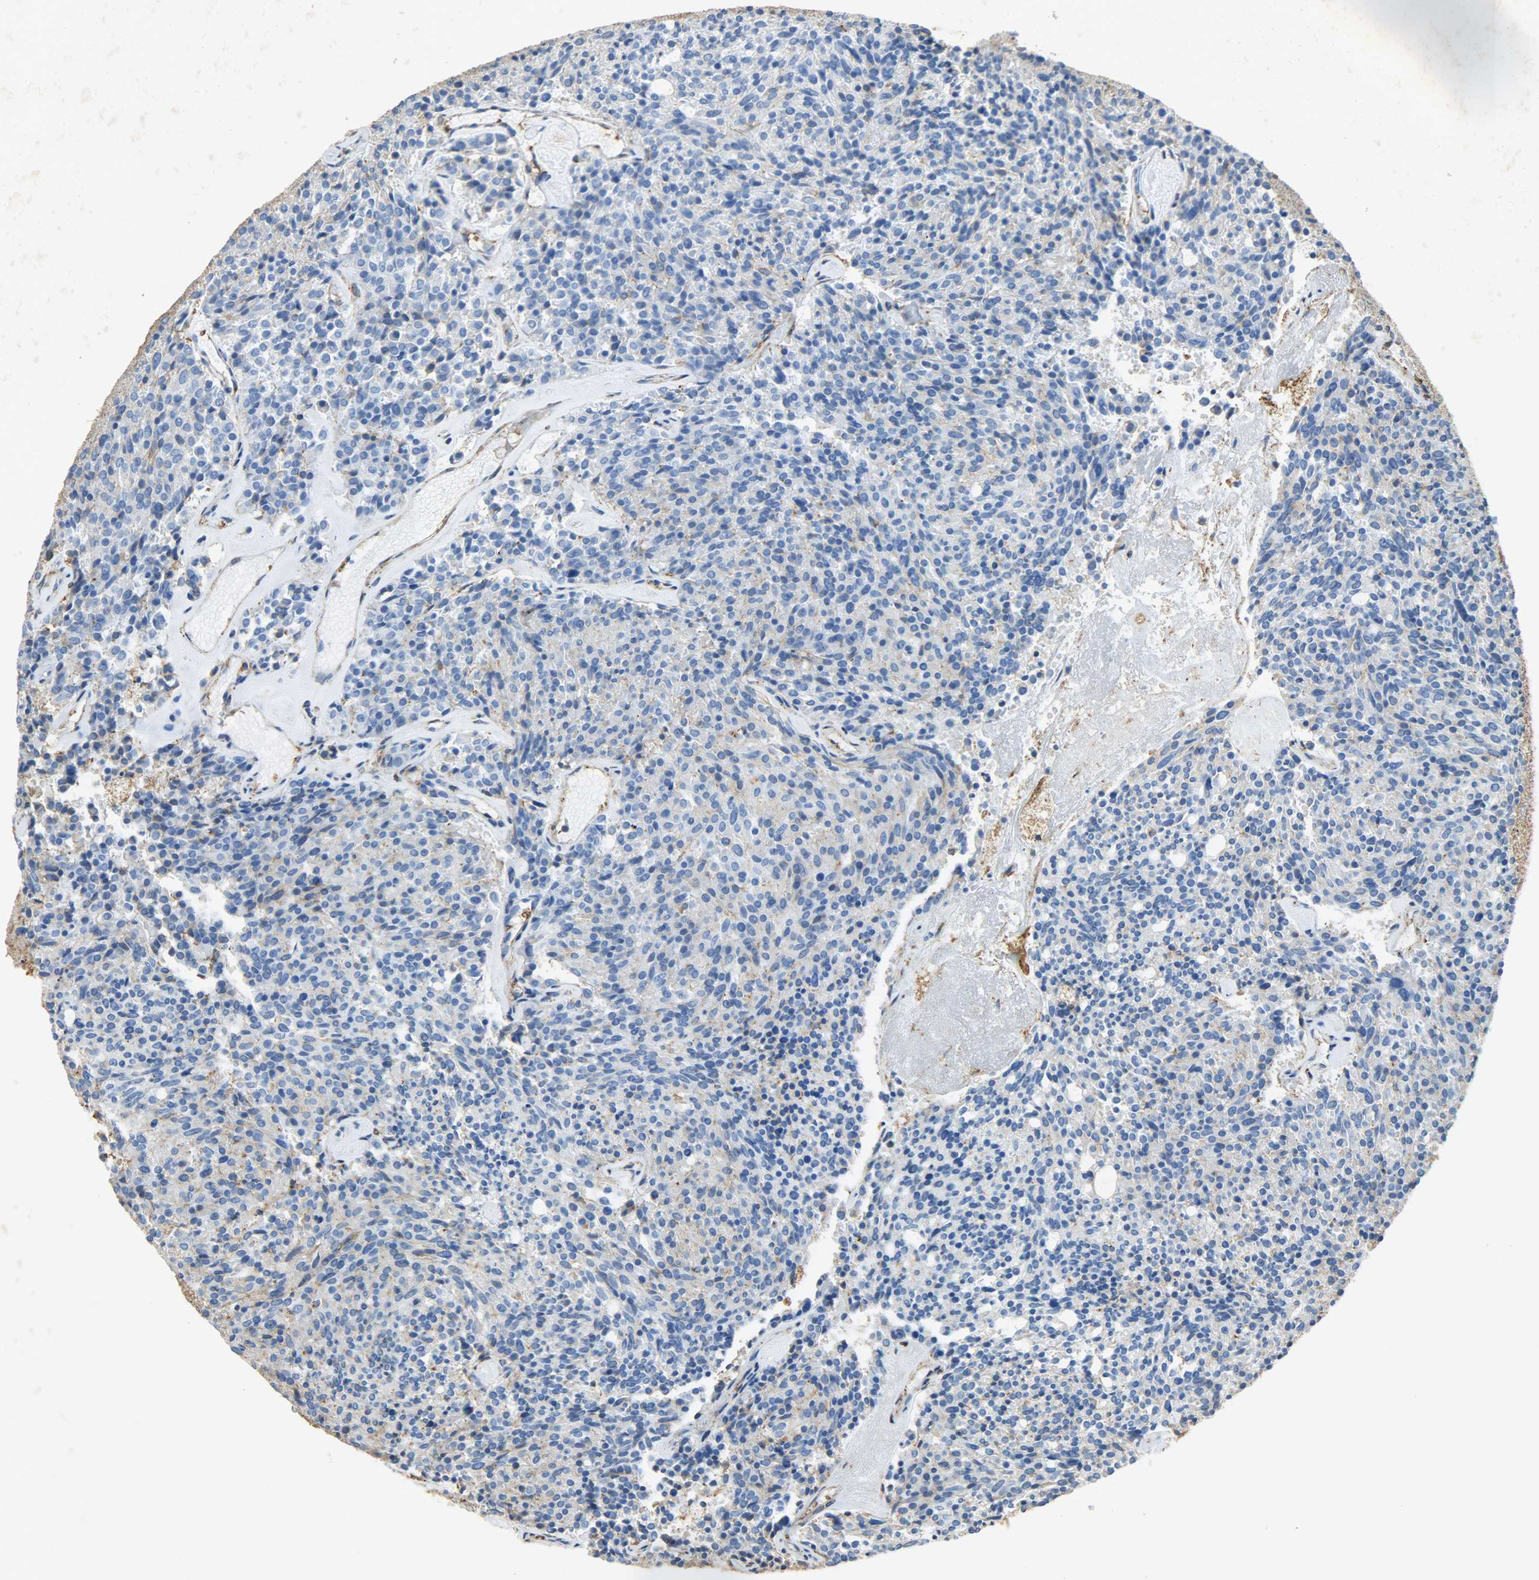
{"staining": {"intensity": "negative", "quantity": "none", "location": "none"}, "tissue": "carcinoid", "cell_type": "Tumor cells", "image_type": "cancer", "snomed": [{"axis": "morphology", "description": "Carcinoid, malignant, NOS"}, {"axis": "topography", "description": "Pancreas"}], "caption": "Photomicrograph shows no protein staining in tumor cells of malignant carcinoid tissue. (Brightfield microscopy of DAB (3,3'-diaminobenzidine) IHC at high magnification).", "gene": "ANXA6", "patient": {"sex": "female", "age": 54}}